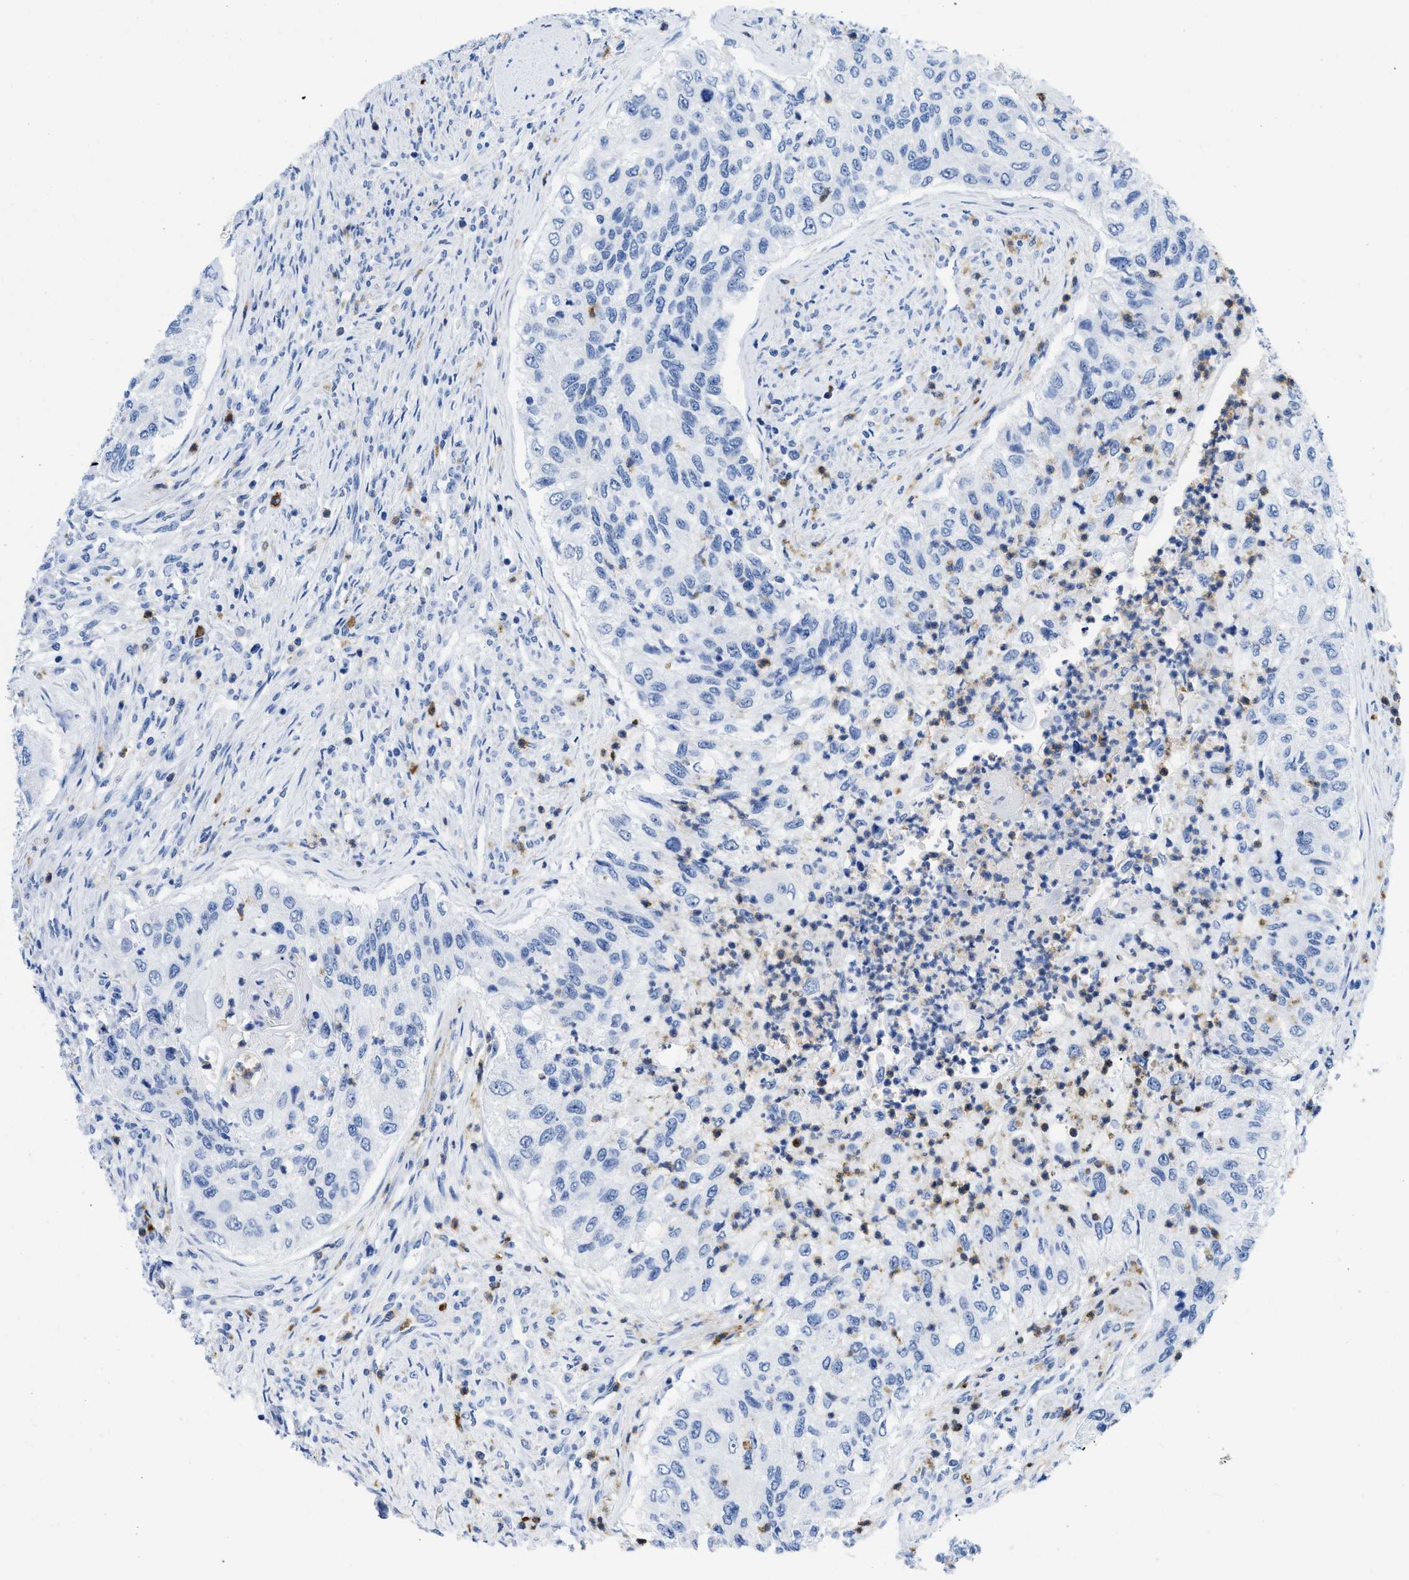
{"staining": {"intensity": "negative", "quantity": "none", "location": "none"}, "tissue": "urothelial cancer", "cell_type": "Tumor cells", "image_type": "cancer", "snomed": [{"axis": "morphology", "description": "Urothelial carcinoma, High grade"}, {"axis": "topography", "description": "Urinary bladder"}], "caption": "This is a histopathology image of IHC staining of urothelial carcinoma (high-grade), which shows no positivity in tumor cells. (DAB (3,3'-diaminobenzidine) immunohistochemistry with hematoxylin counter stain).", "gene": "CR1", "patient": {"sex": "female", "age": 60}}